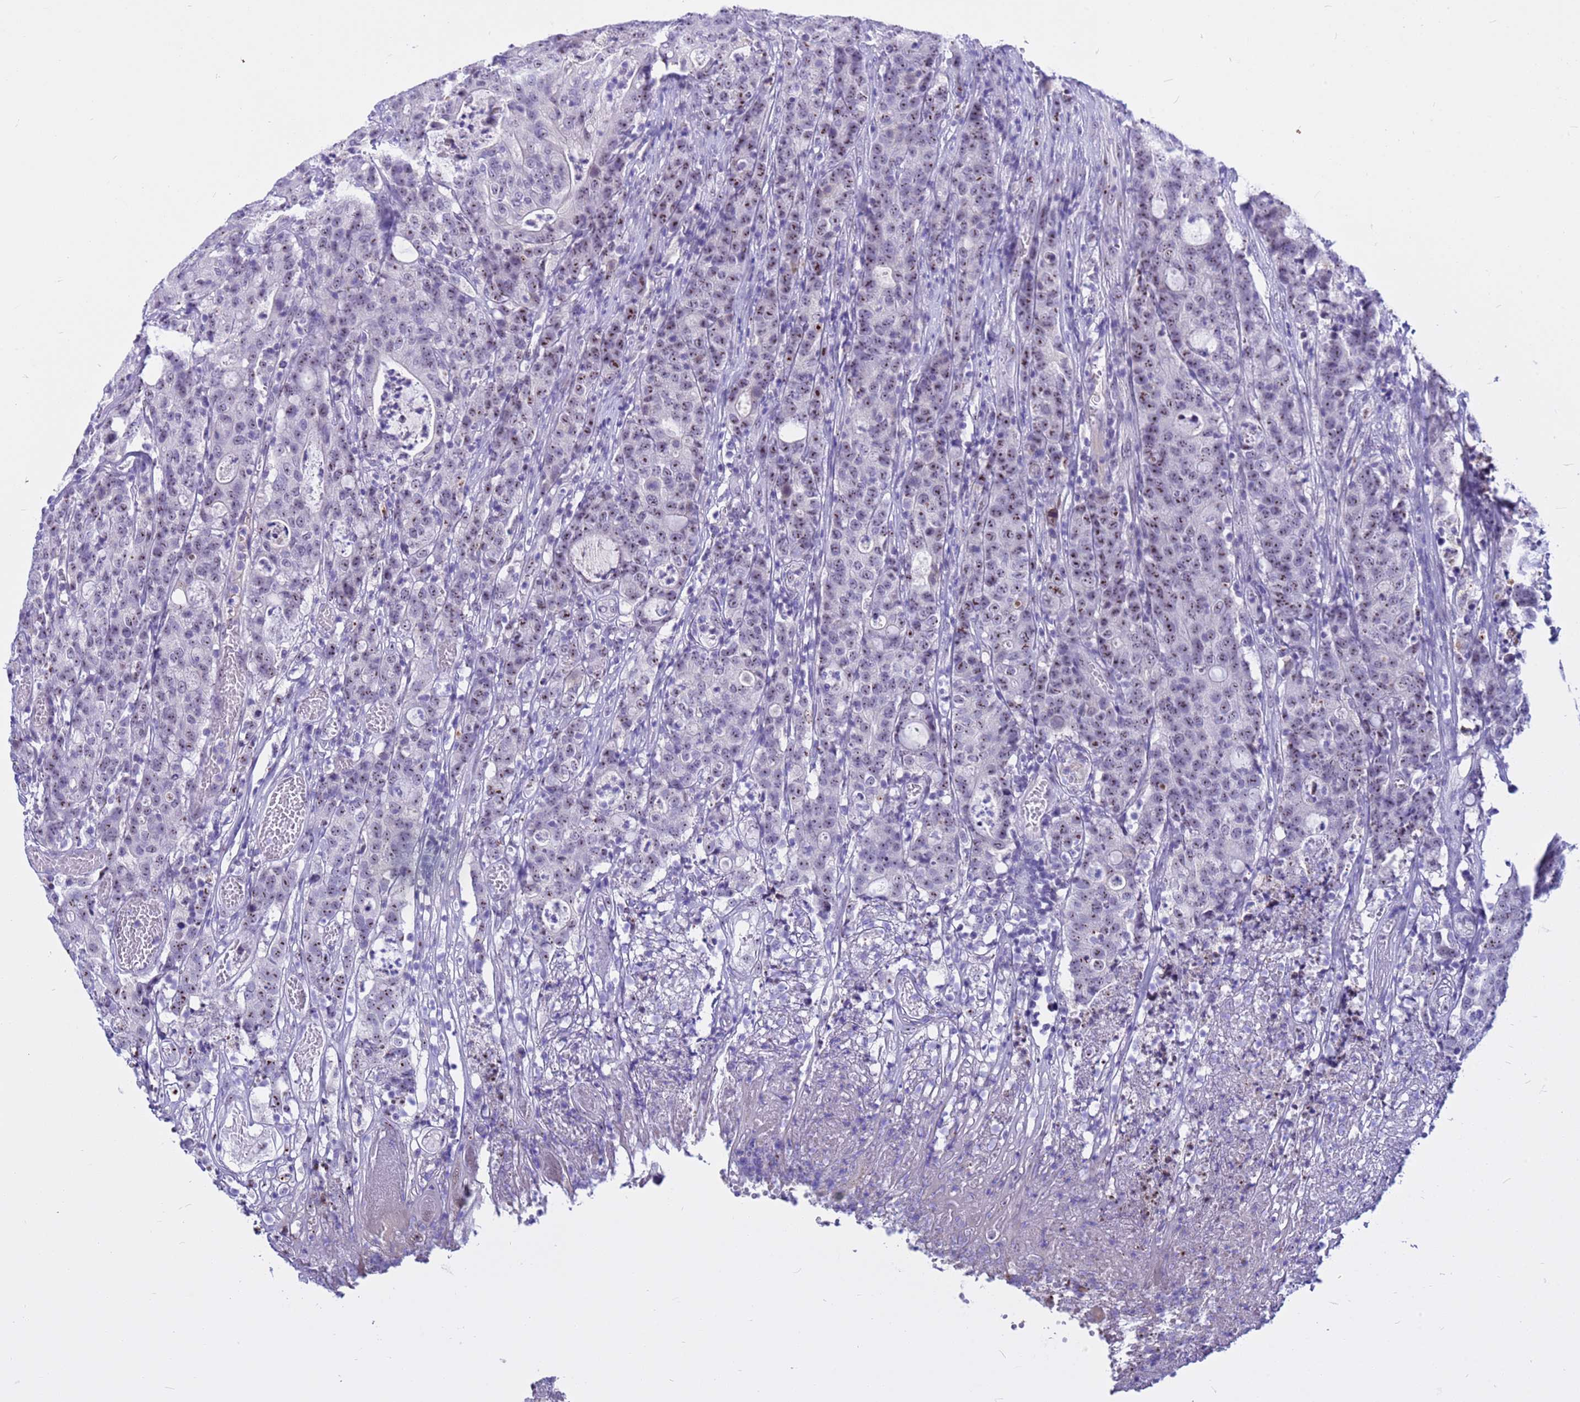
{"staining": {"intensity": "moderate", "quantity": "25%-75%", "location": "nuclear"}, "tissue": "colorectal cancer", "cell_type": "Tumor cells", "image_type": "cancer", "snomed": [{"axis": "morphology", "description": "Adenocarcinoma, NOS"}, {"axis": "topography", "description": "Colon"}], "caption": "Immunohistochemical staining of adenocarcinoma (colorectal) displays medium levels of moderate nuclear positivity in about 25%-75% of tumor cells. (DAB IHC with brightfield microscopy, high magnification).", "gene": "DMRTC2", "patient": {"sex": "male", "age": 83}}